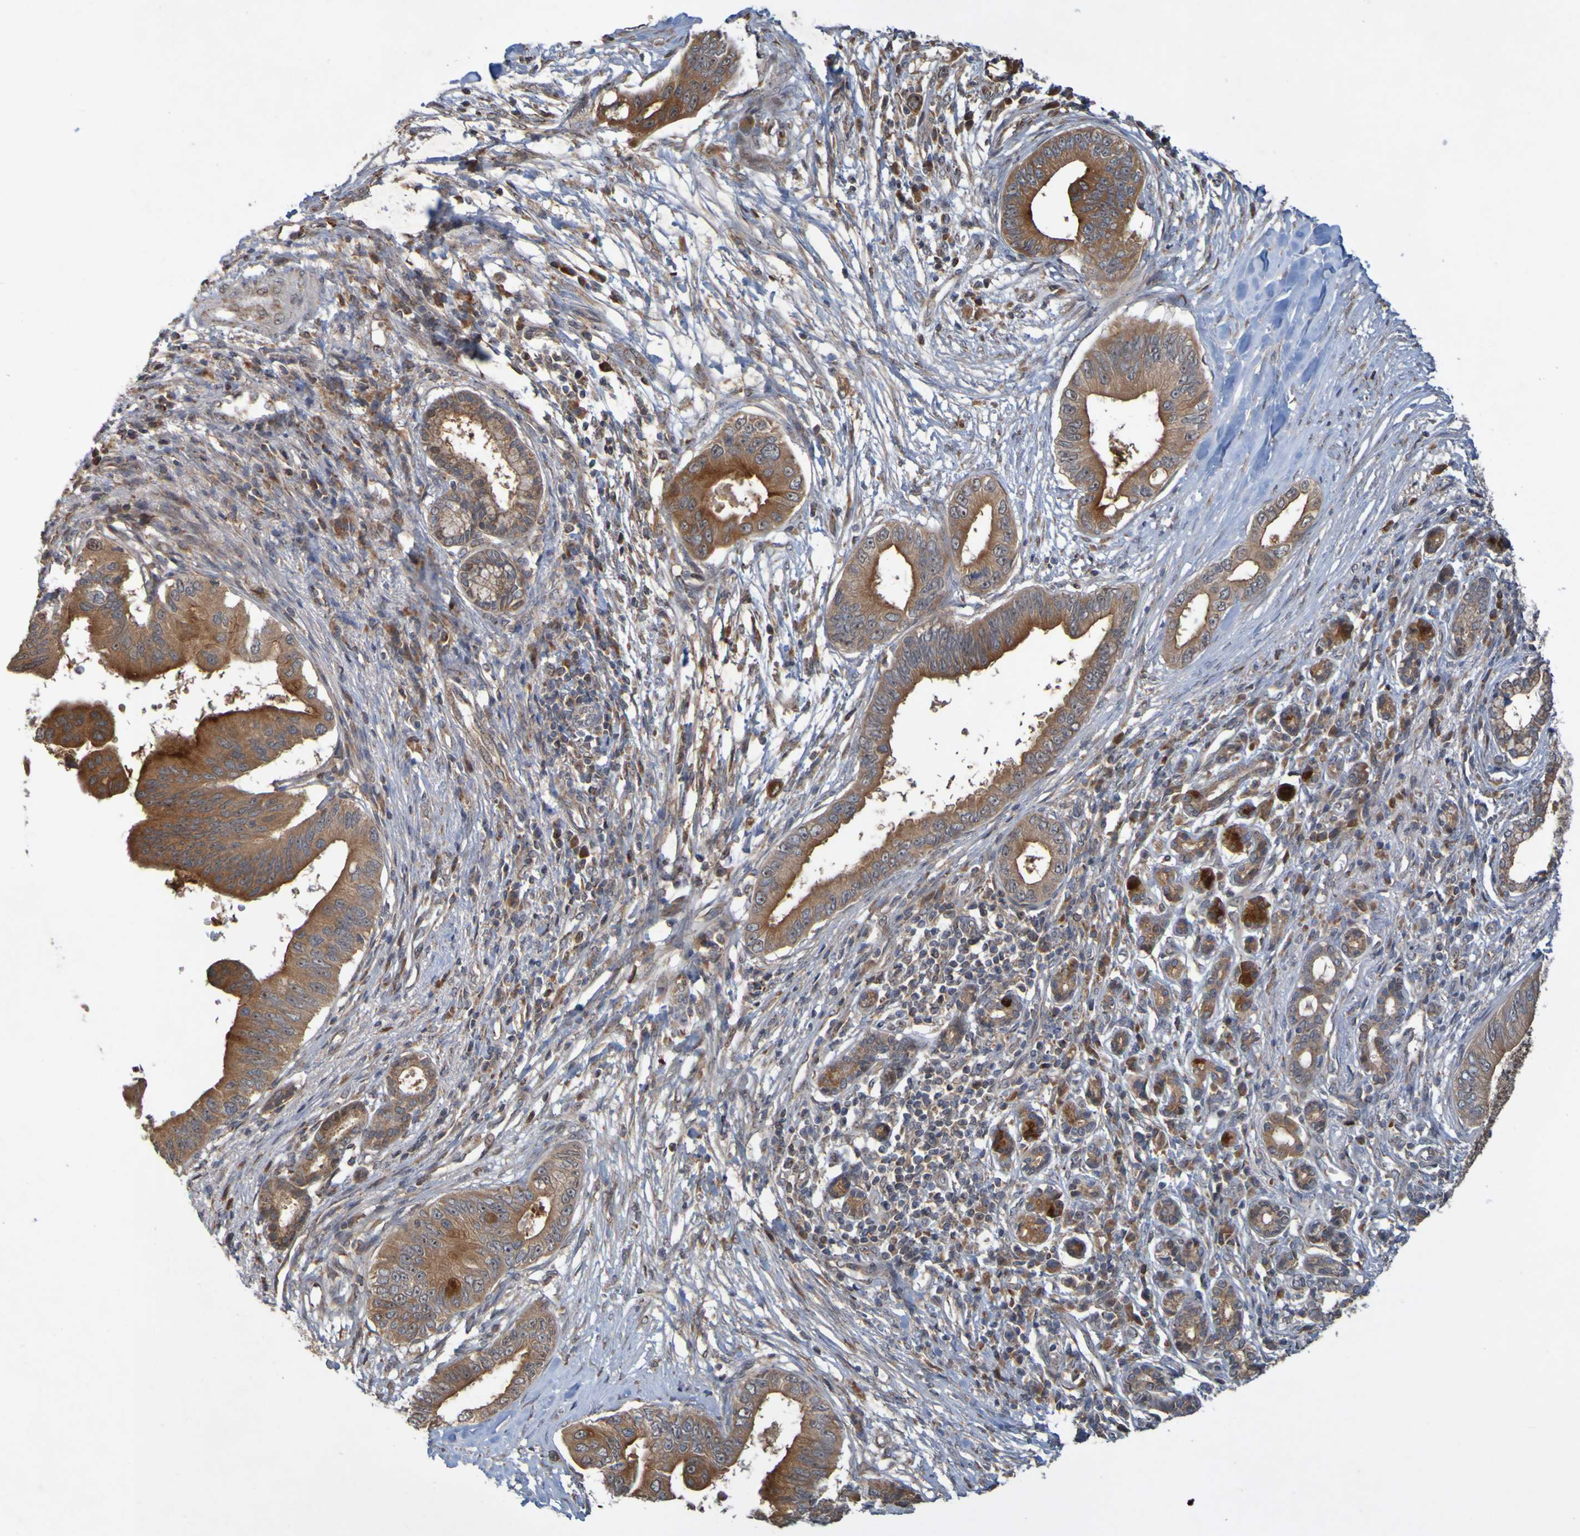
{"staining": {"intensity": "moderate", "quantity": ">75%", "location": "cytoplasmic/membranous"}, "tissue": "pancreatic cancer", "cell_type": "Tumor cells", "image_type": "cancer", "snomed": [{"axis": "morphology", "description": "Adenocarcinoma, NOS"}, {"axis": "topography", "description": "Pancreas"}], "caption": "DAB (3,3'-diaminobenzidine) immunohistochemical staining of human adenocarcinoma (pancreatic) exhibits moderate cytoplasmic/membranous protein staining in approximately >75% of tumor cells.", "gene": "TMBIM1", "patient": {"sex": "male", "age": 77}}